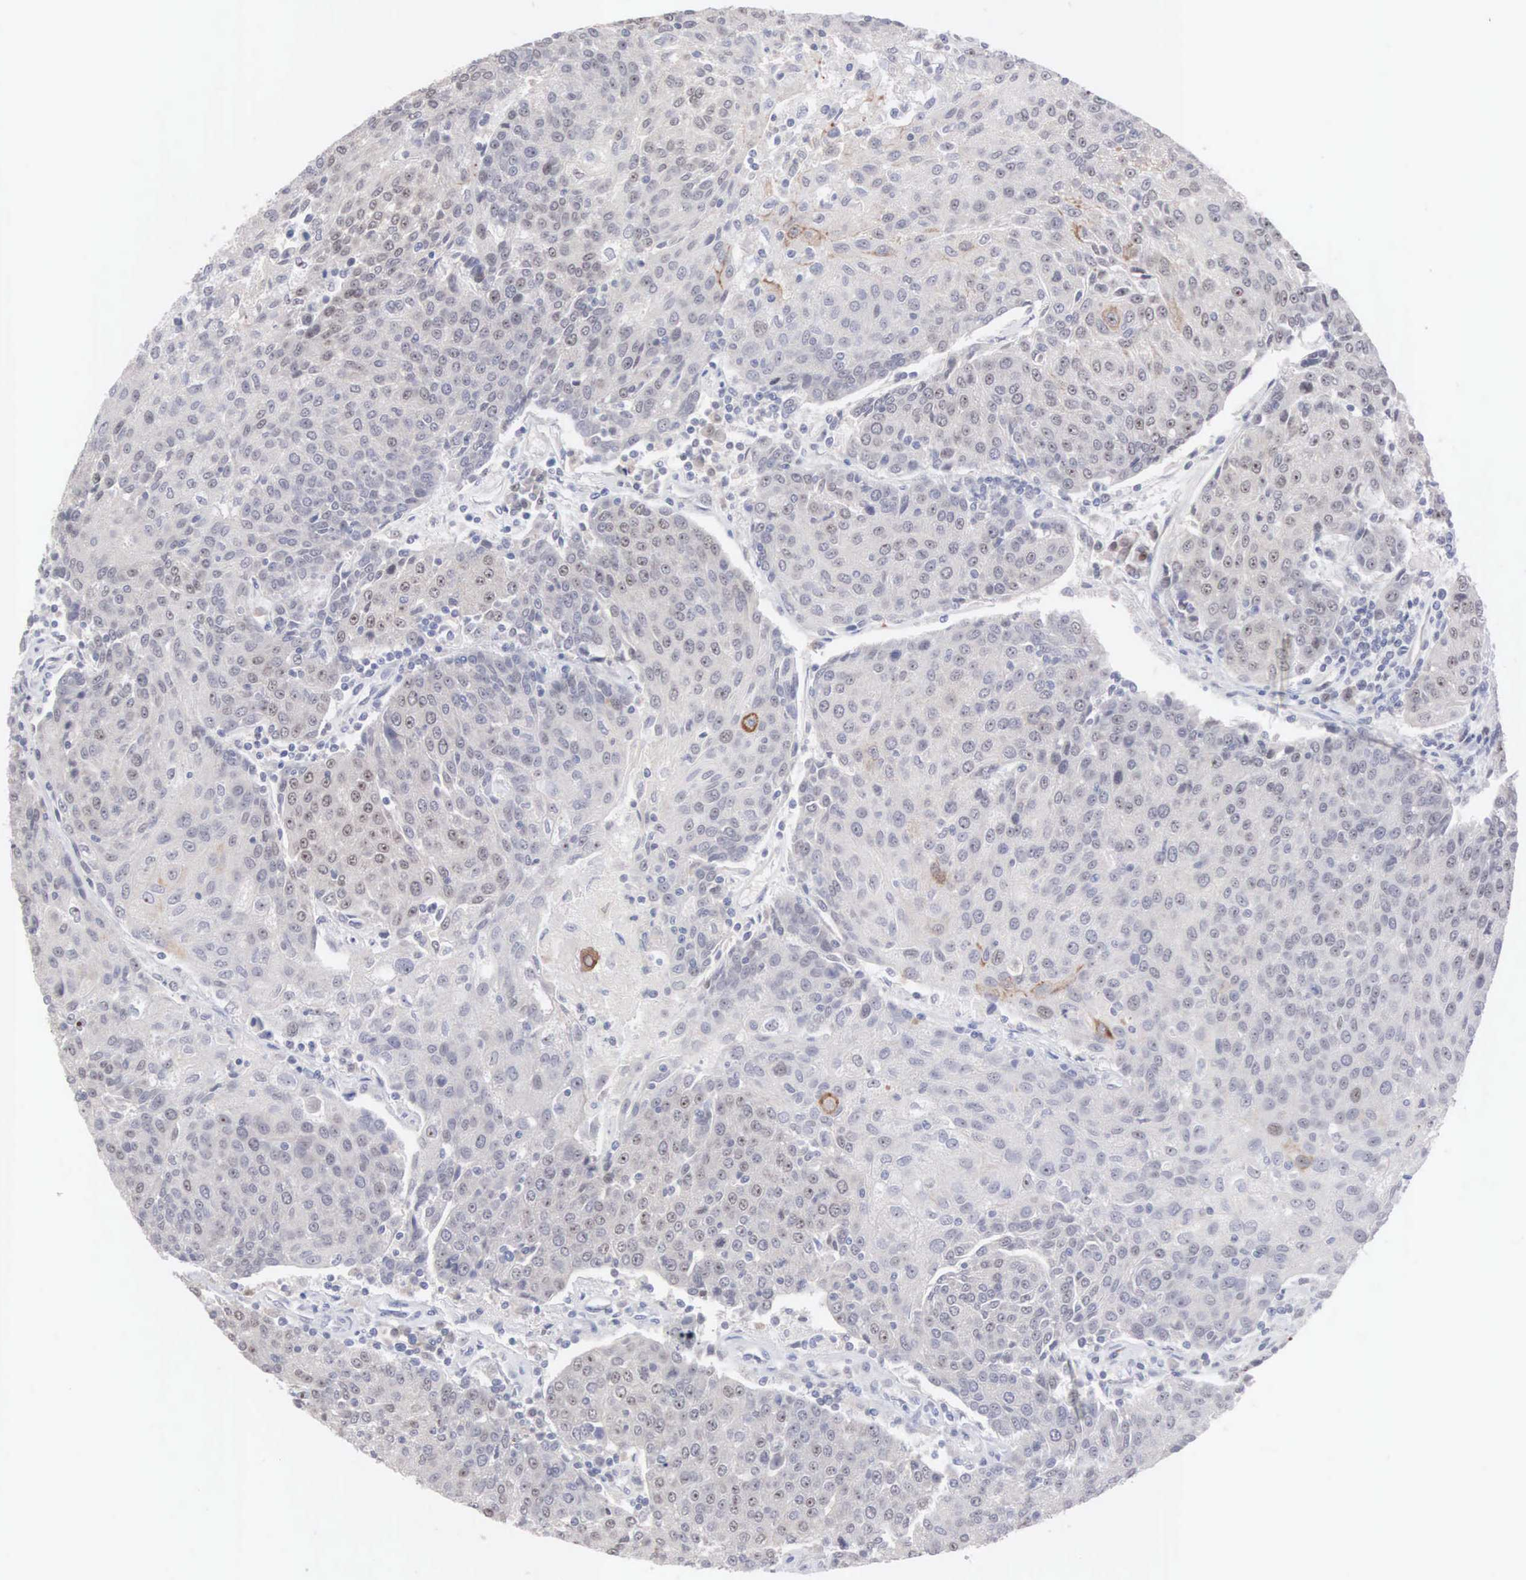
{"staining": {"intensity": "negative", "quantity": "none", "location": "none"}, "tissue": "urothelial cancer", "cell_type": "Tumor cells", "image_type": "cancer", "snomed": [{"axis": "morphology", "description": "Urothelial carcinoma, High grade"}, {"axis": "topography", "description": "Urinary bladder"}], "caption": "Tumor cells show no significant expression in urothelial cancer.", "gene": "ACOT4", "patient": {"sex": "female", "age": 85}}